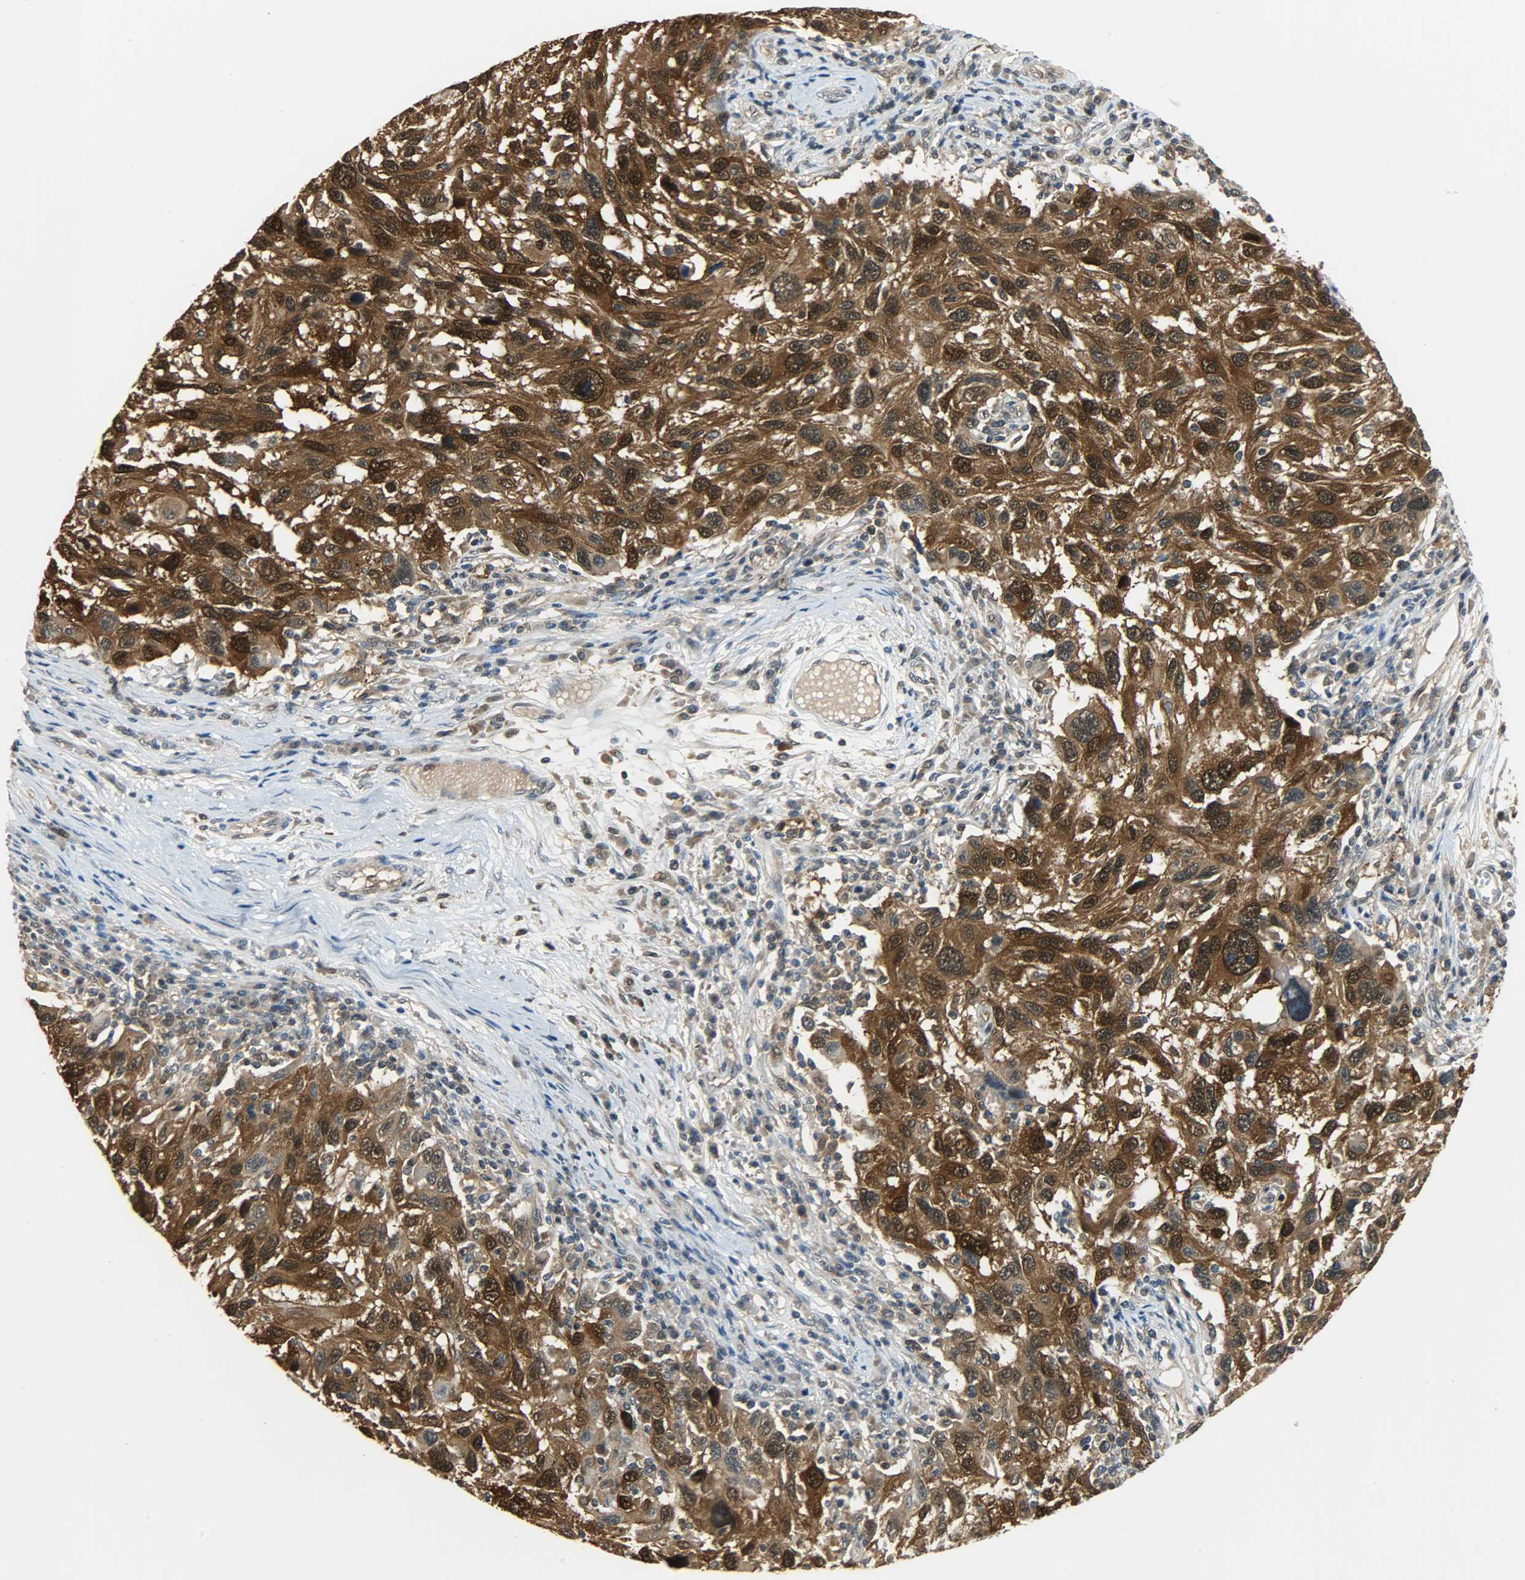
{"staining": {"intensity": "strong", "quantity": ">75%", "location": "cytoplasmic/membranous,nuclear"}, "tissue": "melanoma", "cell_type": "Tumor cells", "image_type": "cancer", "snomed": [{"axis": "morphology", "description": "Malignant melanoma, NOS"}, {"axis": "topography", "description": "Skin"}], "caption": "Malignant melanoma stained with a brown dye demonstrates strong cytoplasmic/membranous and nuclear positive positivity in approximately >75% of tumor cells.", "gene": "EIF4EBP1", "patient": {"sex": "male", "age": 53}}